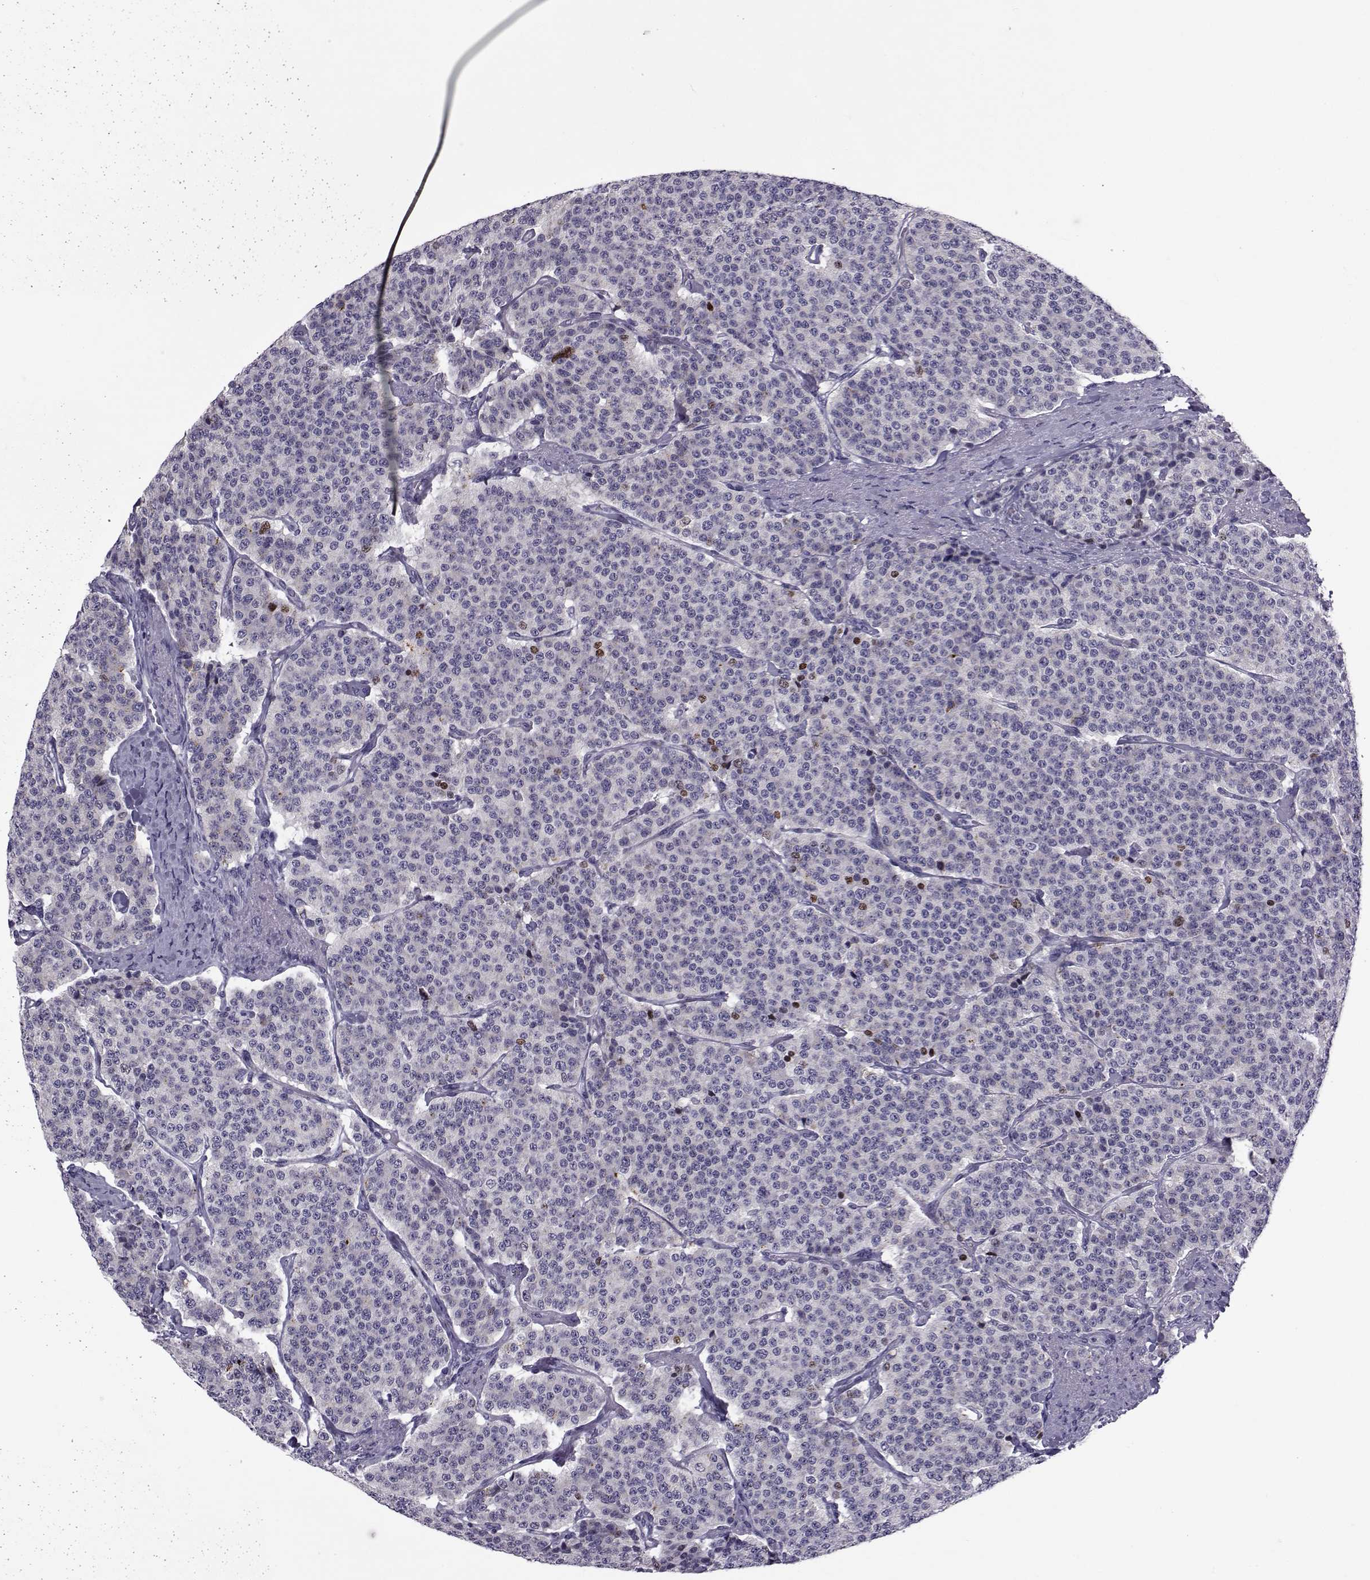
{"staining": {"intensity": "negative", "quantity": "none", "location": "none"}, "tissue": "carcinoid", "cell_type": "Tumor cells", "image_type": "cancer", "snomed": [{"axis": "morphology", "description": "Carcinoid, malignant, NOS"}, {"axis": "topography", "description": "Small intestine"}], "caption": "High power microscopy histopathology image of an immunohistochemistry histopathology image of malignant carcinoid, revealing no significant positivity in tumor cells. (Brightfield microscopy of DAB (3,3'-diaminobenzidine) immunohistochemistry (IHC) at high magnification).", "gene": "COL22A1", "patient": {"sex": "female", "age": 58}}